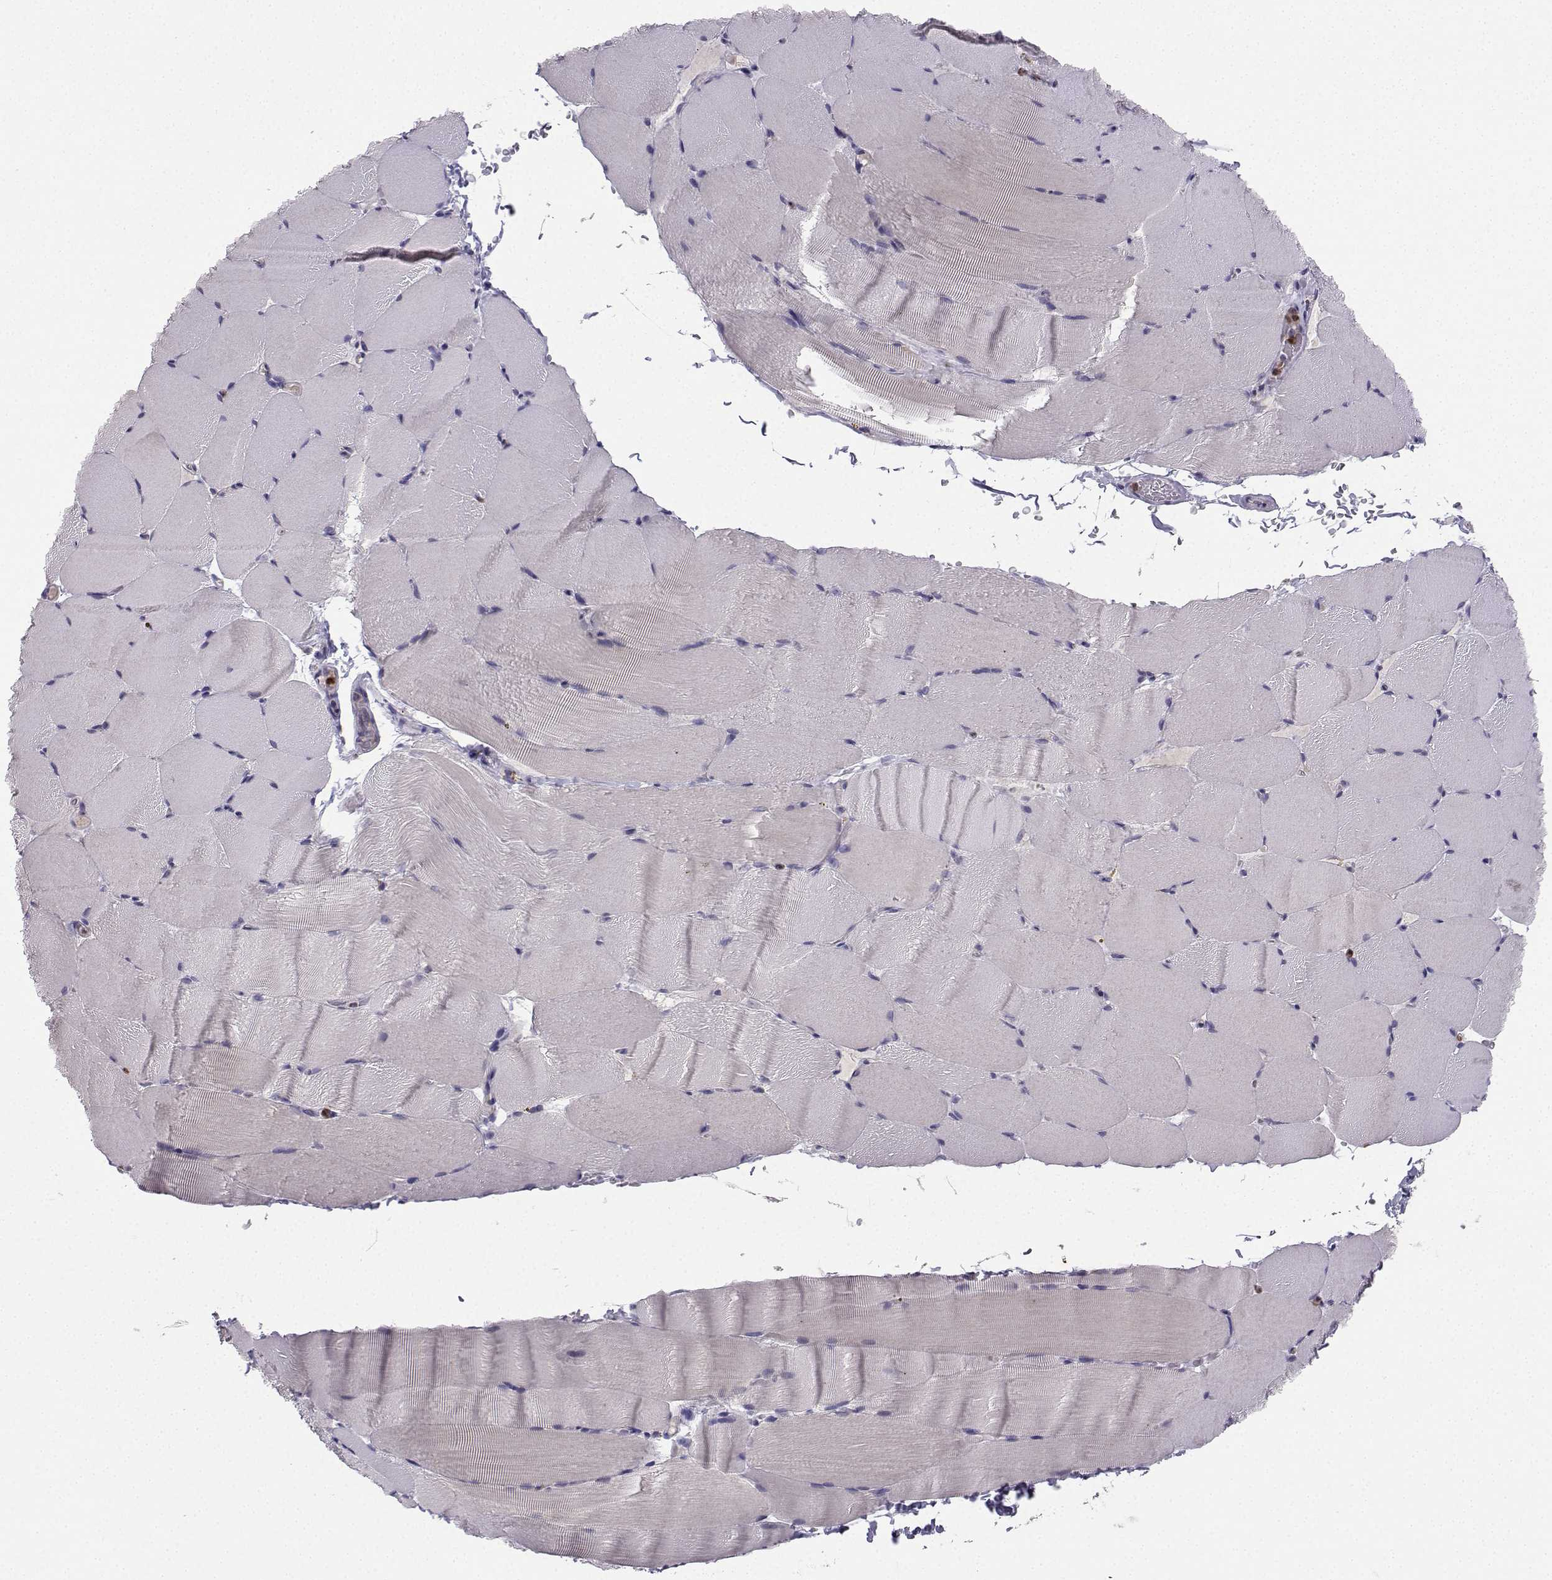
{"staining": {"intensity": "negative", "quantity": "none", "location": "none"}, "tissue": "skeletal muscle", "cell_type": "Myocytes", "image_type": "normal", "snomed": [{"axis": "morphology", "description": "Normal tissue, NOS"}, {"axis": "topography", "description": "Skeletal muscle"}], "caption": "Immunohistochemistry of unremarkable skeletal muscle displays no positivity in myocytes.", "gene": "CALY", "patient": {"sex": "female", "age": 37}}